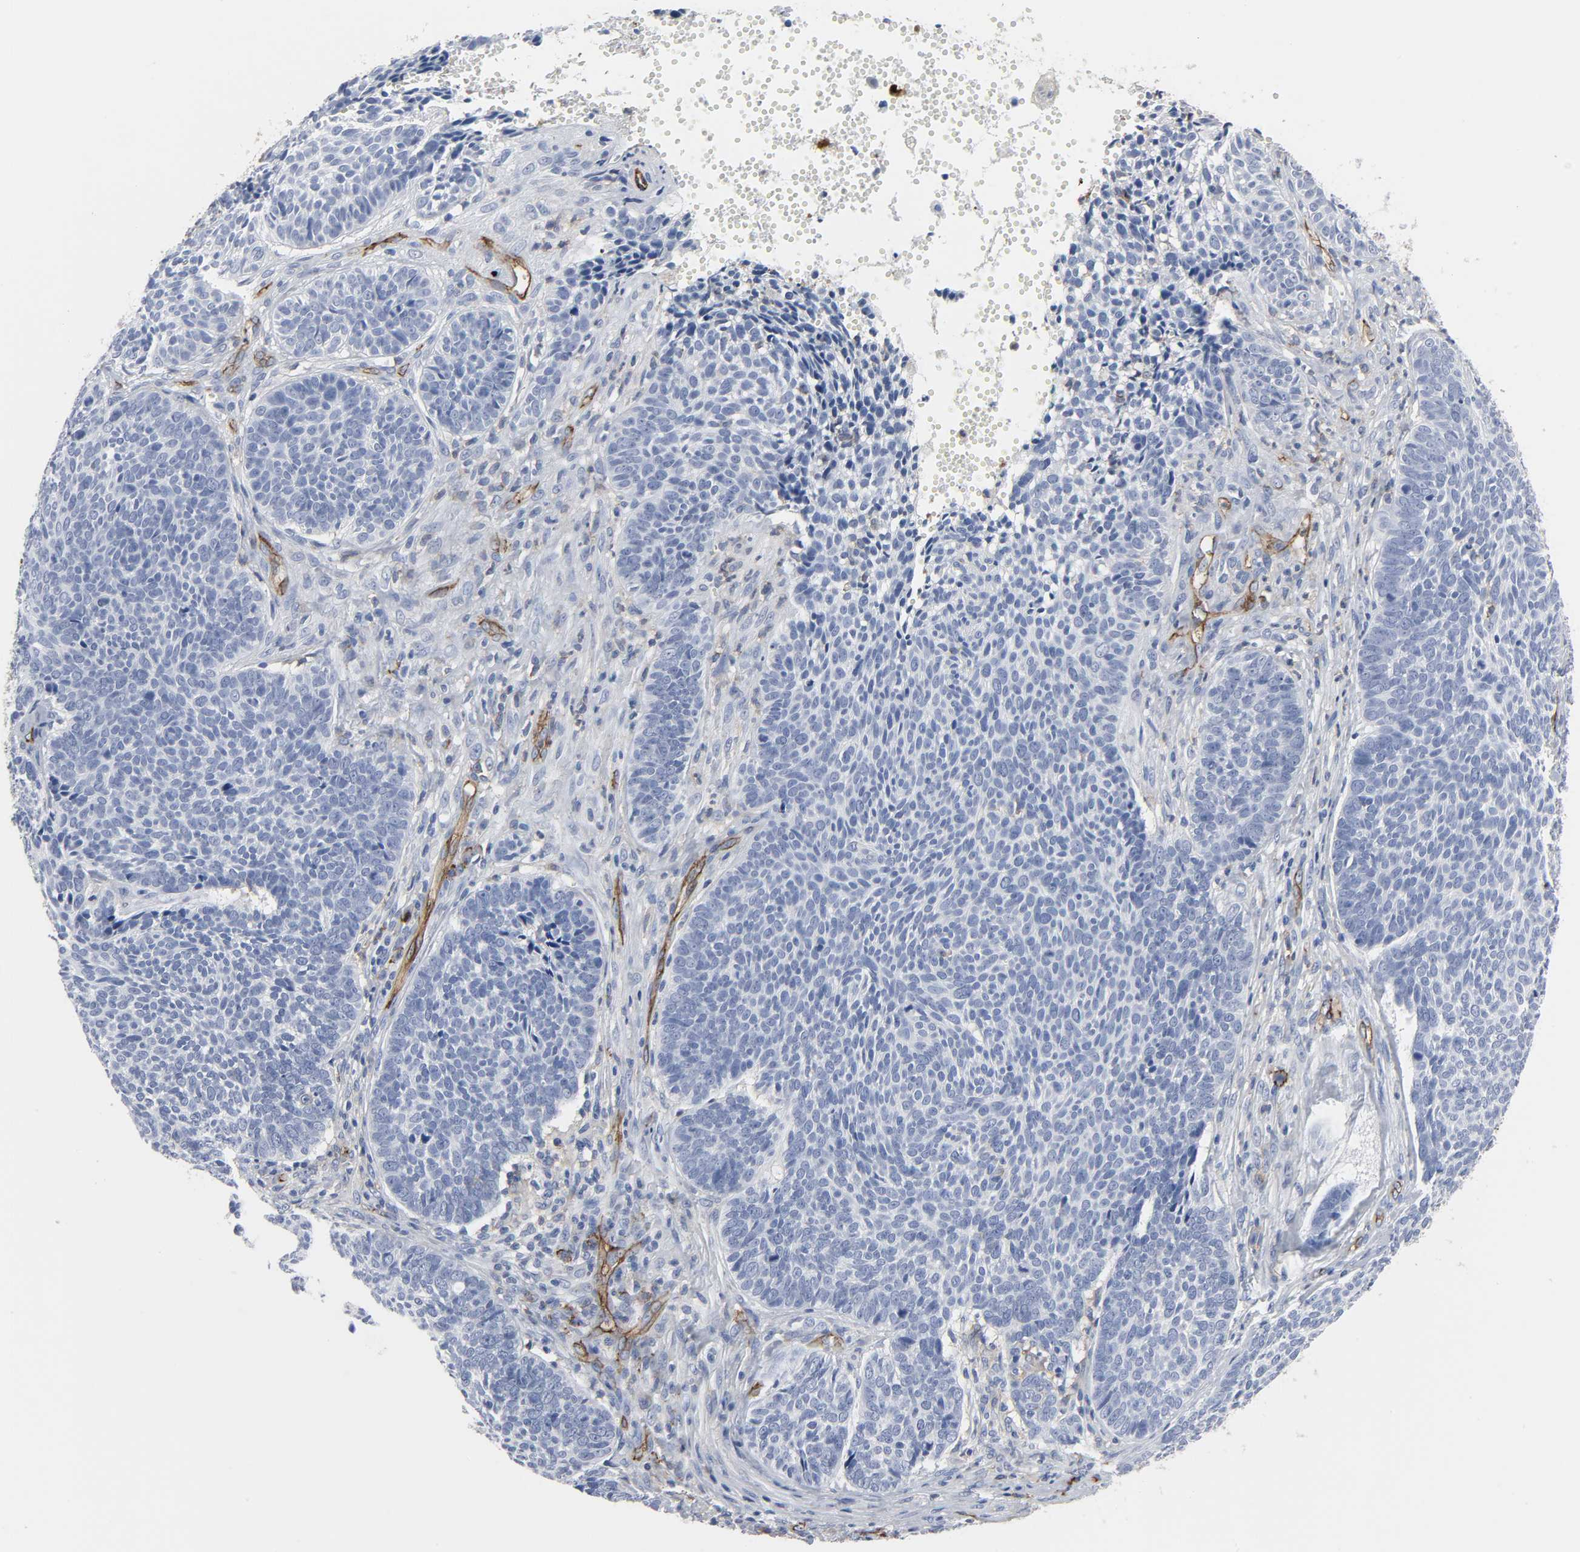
{"staining": {"intensity": "negative", "quantity": "none", "location": "none"}, "tissue": "skin cancer", "cell_type": "Tumor cells", "image_type": "cancer", "snomed": [{"axis": "morphology", "description": "Basal cell carcinoma"}, {"axis": "topography", "description": "Skin"}], "caption": "The histopathology image displays no significant expression in tumor cells of basal cell carcinoma (skin).", "gene": "PECAM1", "patient": {"sex": "male", "age": 84}}